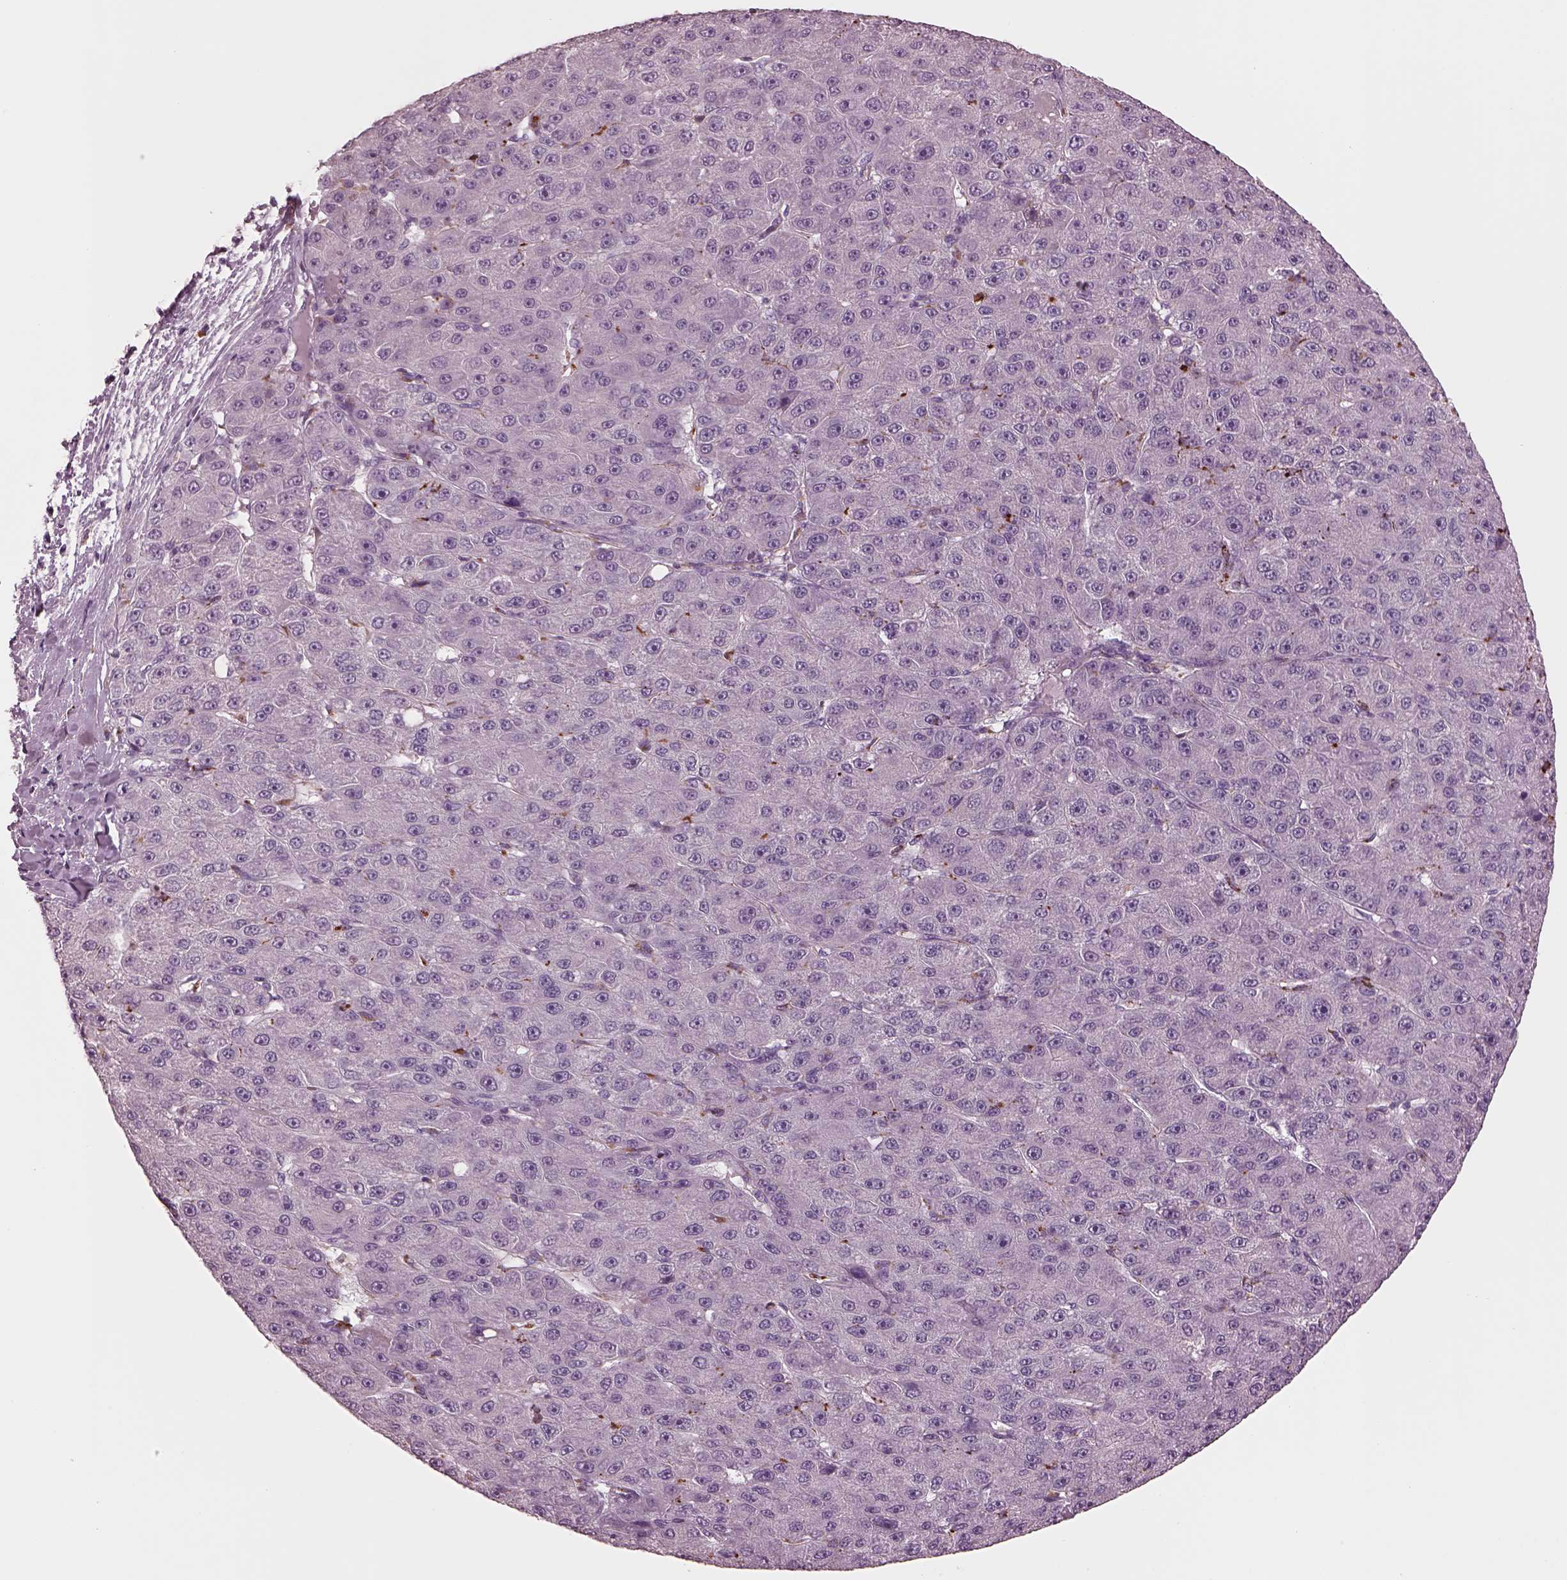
{"staining": {"intensity": "negative", "quantity": "none", "location": "none"}, "tissue": "liver cancer", "cell_type": "Tumor cells", "image_type": "cancer", "snomed": [{"axis": "morphology", "description": "Carcinoma, Hepatocellular, NOS"}, {"axis": "topography", "description": "Liver"}], "caption": "Tumor cells show no significant protein expression in liver cancer (hepatocellular carcinoma).", "gene": "SLAMF8", "patient": {"sex": "male", "age": 67}}